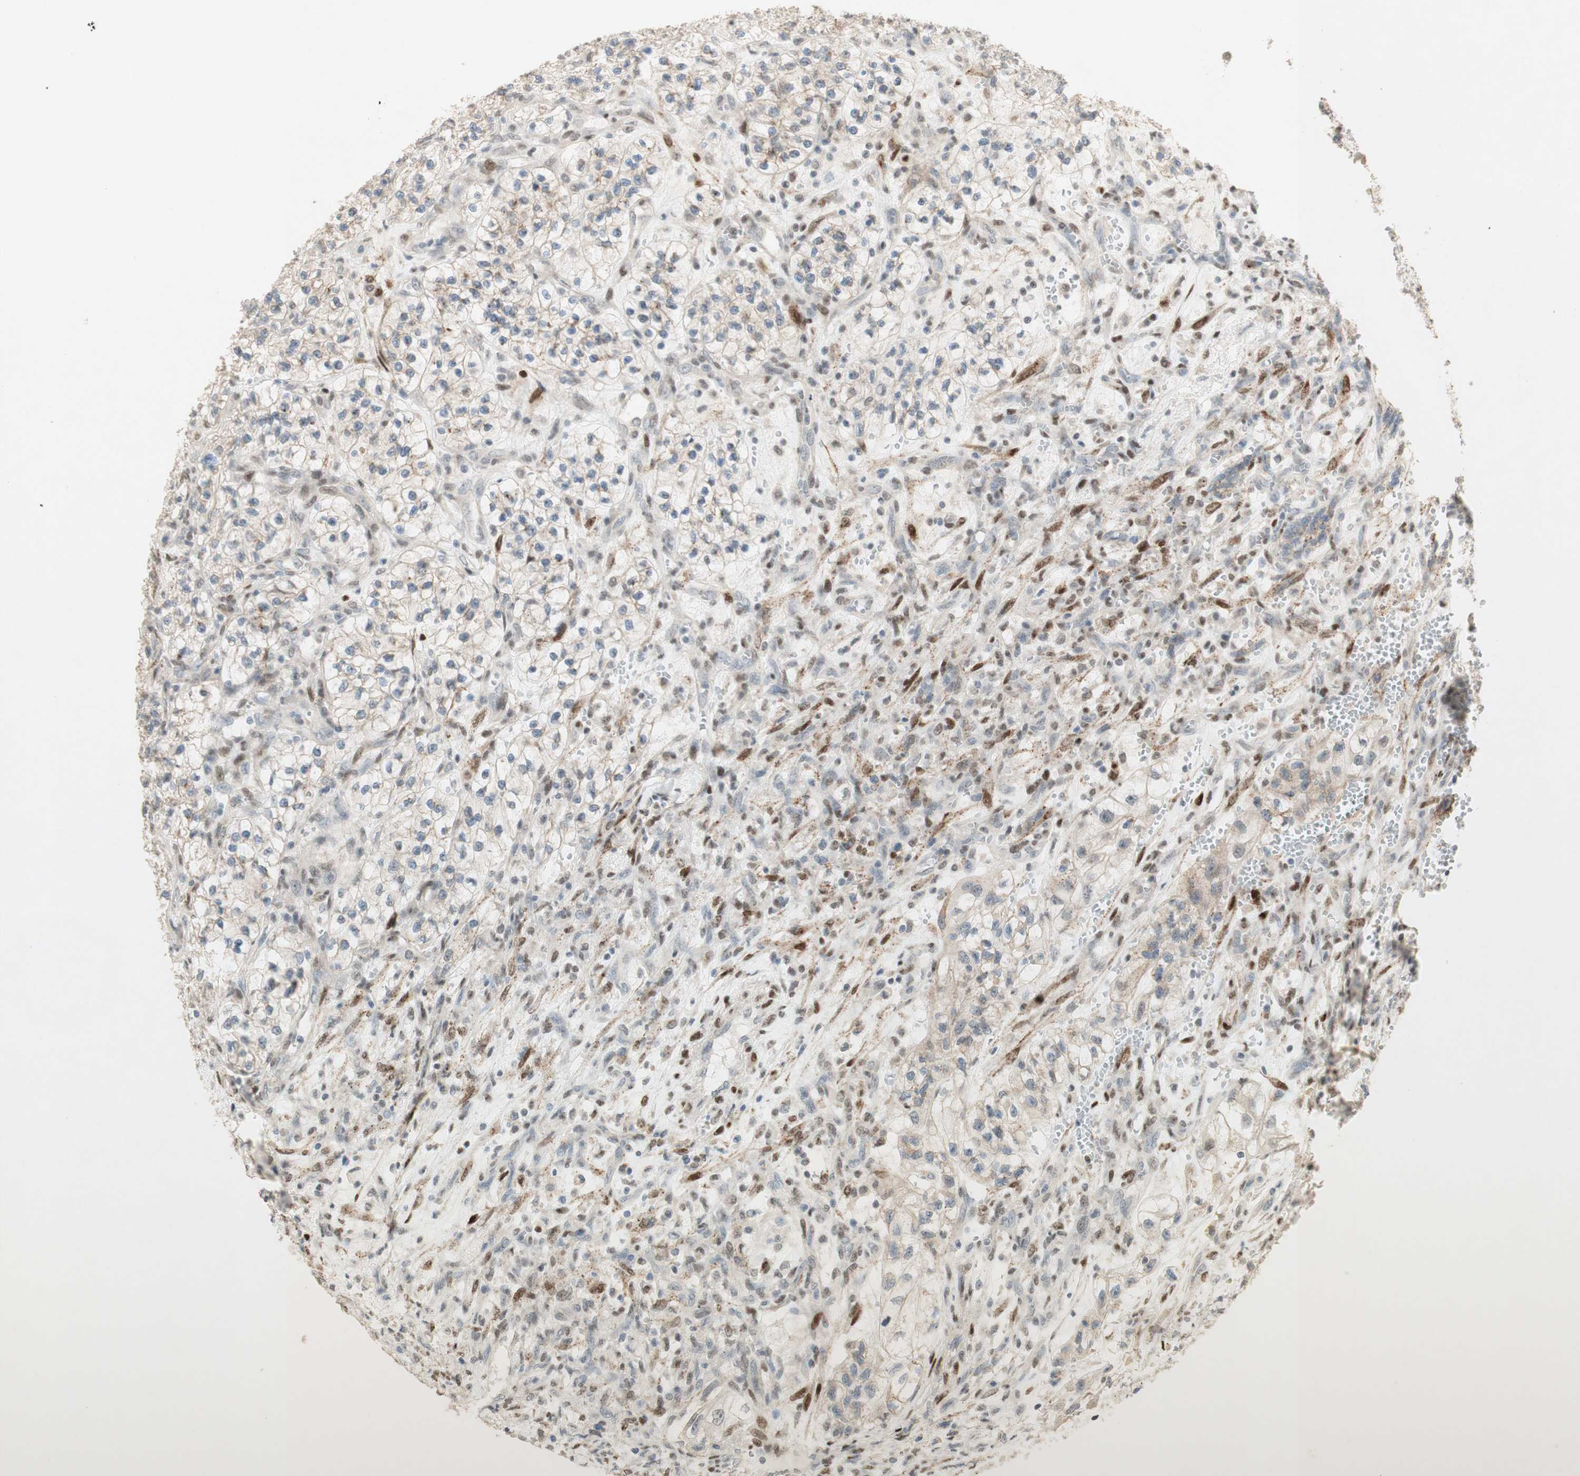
{"staining": {"intensity": "negative", "quantity": "none", "location": "none"}, "tissue": "renal cancer", "cell_type": "Tumor cells", "image_type": "cancer", "snomed": [{"axis": "morphology", "description": "Adenocarcinoma, NOS"}, {"axis": "topography", "description": "Kidney"}], "caption": "IHC image of human renal cancer stained for a protein (brown), which shows no positivity in tumor cells.", "gene": "FOXP1", "patient": {"sex": "female", "age": 57}}